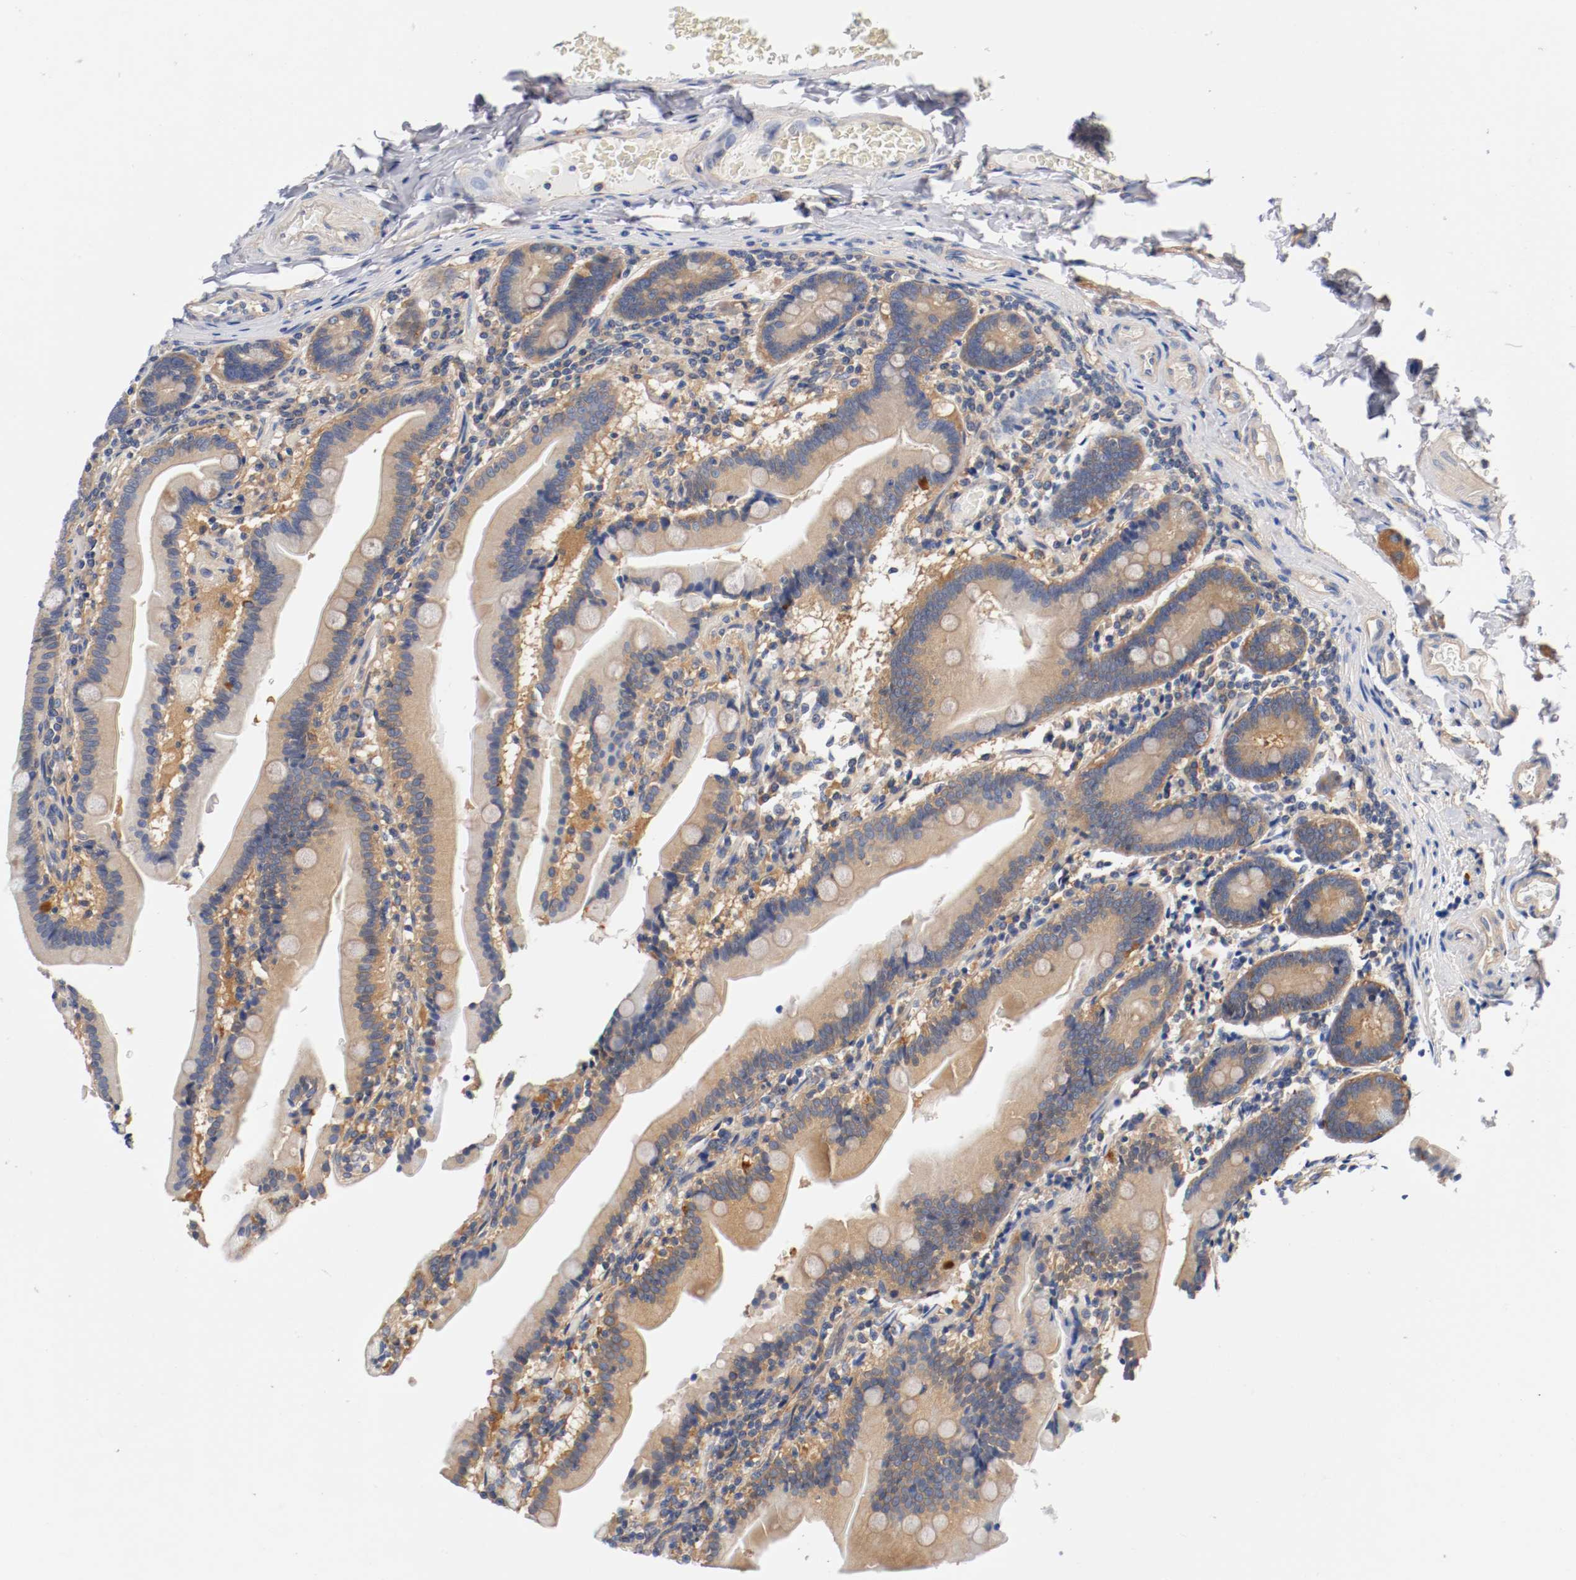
{"staining": {"intensity": "weak", "quantity": ">75%", "location": "cytoplasmic/membranous"}, "tissue": "duodenum", "cell_type": "Glandular cells", "image_type": "normal", "snomed": [{"axis": "morphology", "description": "Normal tissue, NOS"}, {"axis": "topography", "description": "Duodenum"}], "caption": "High-power microscopy captured an immunohistochemistry (IHC) histopathology image of benign duodenum, revealing weak cytoplasmic/membranous expression in approximately >75% of glandular cells. The protein of interest is stained brown, and the nuclei are stained in blue (DAB IHC with brightfield microscopy, high magnification).", "gene": "HGS", "patient": {"sex": "female", "age": 53}}